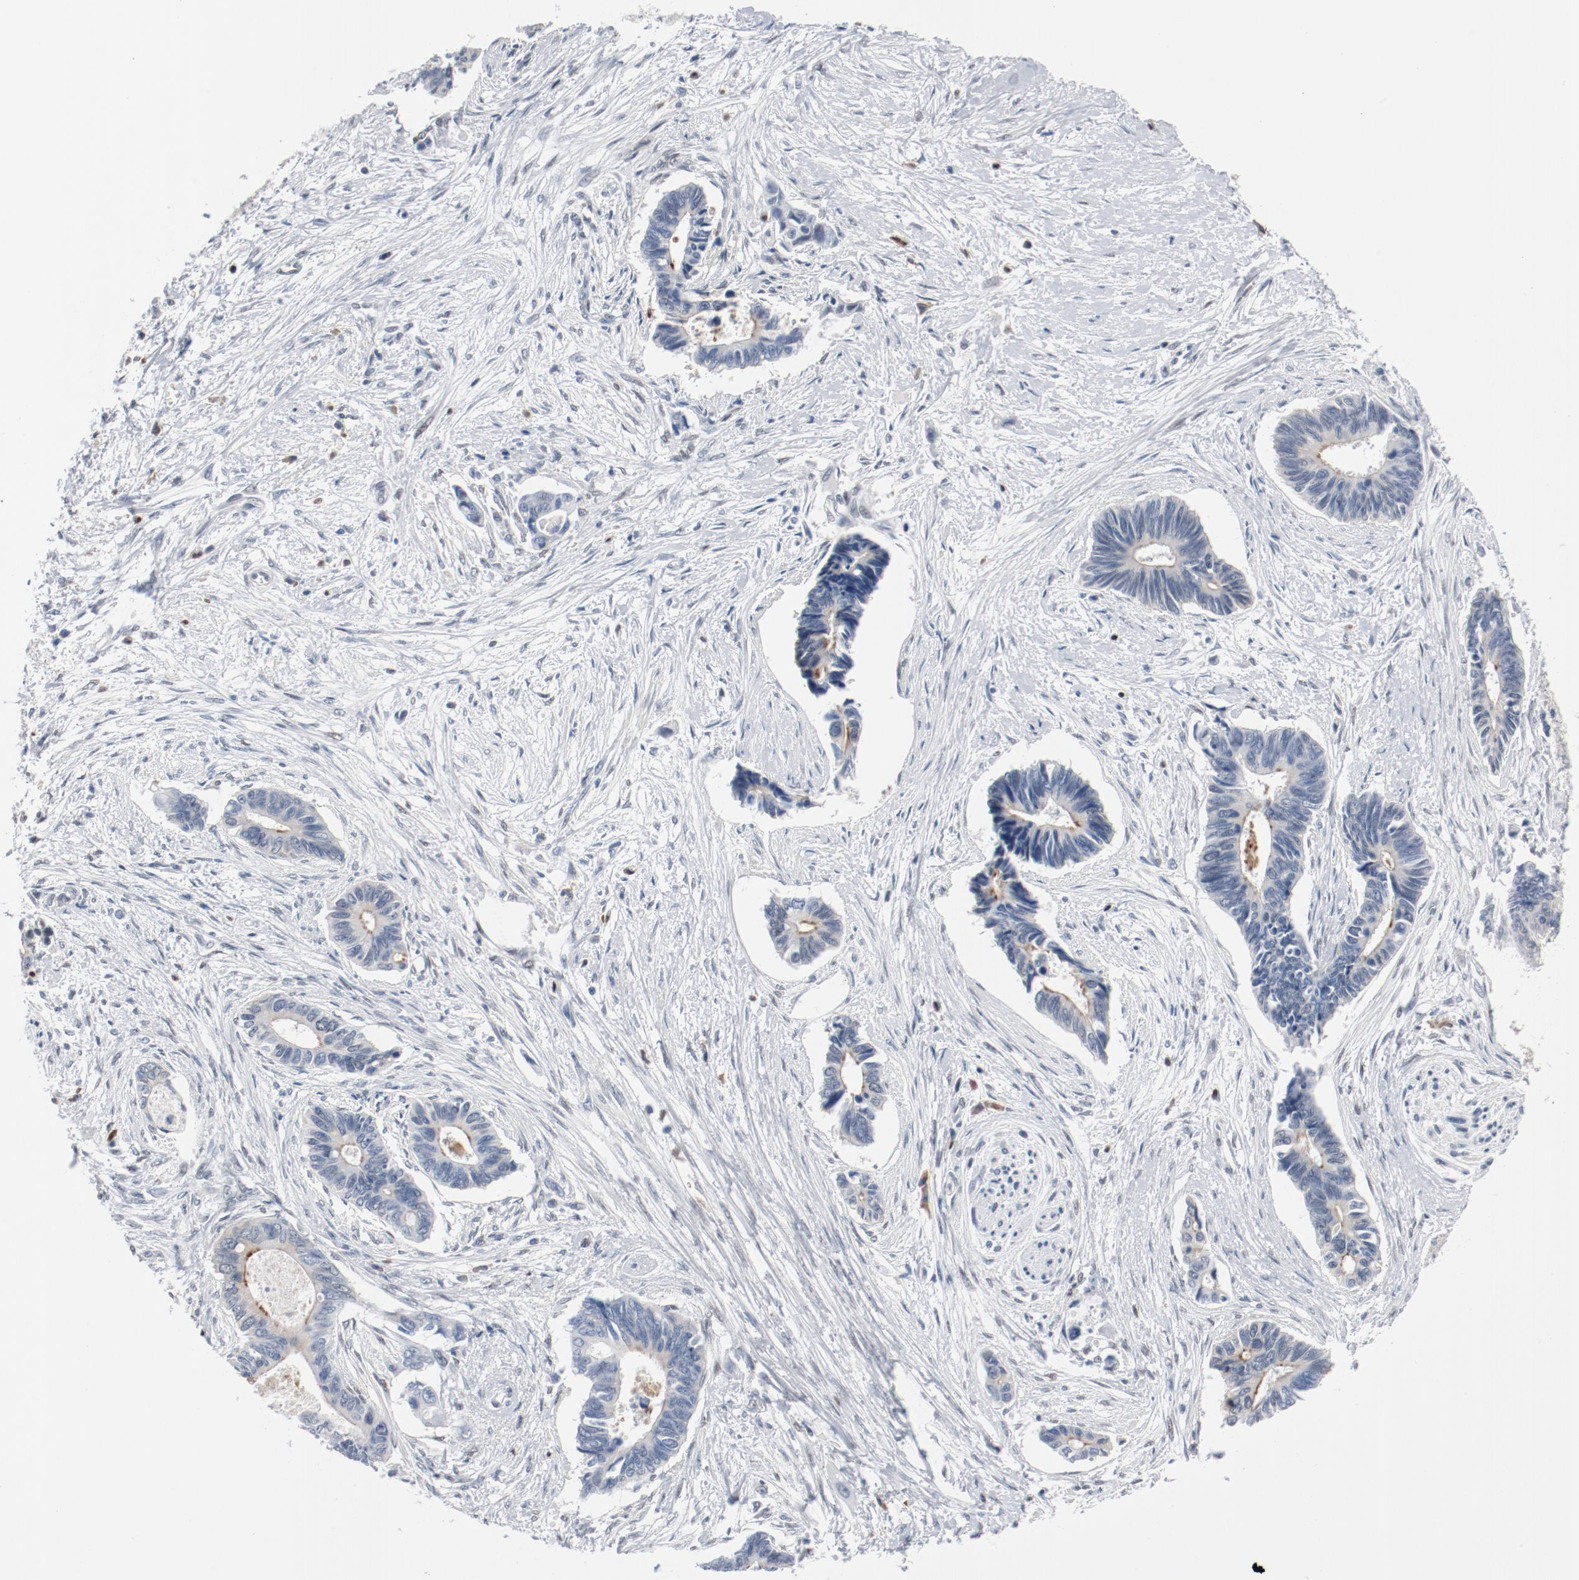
{"staining": {"intensity": "negative", "quantity": "none", "location": "none"}, "tissue": "pancreatic cancer", "cell_type": "Tumor cells", "image_type": "cancer", "snomed": [{"axis": "morphology", "description": "Adenocarcinoma, NOS"}, {"axis": "topography", "description": "Pancreas"}], "caption": "This is a image of immunohistochemistry (IHC) staining of pancreatic cancer, which shows no expression in tumor cells. (DAB (3,3'-diaminobenzidine) immunohistochemistry, high magnification).", "gene": "FOXP1", "patient": {"sex": "female", "age": 70}}